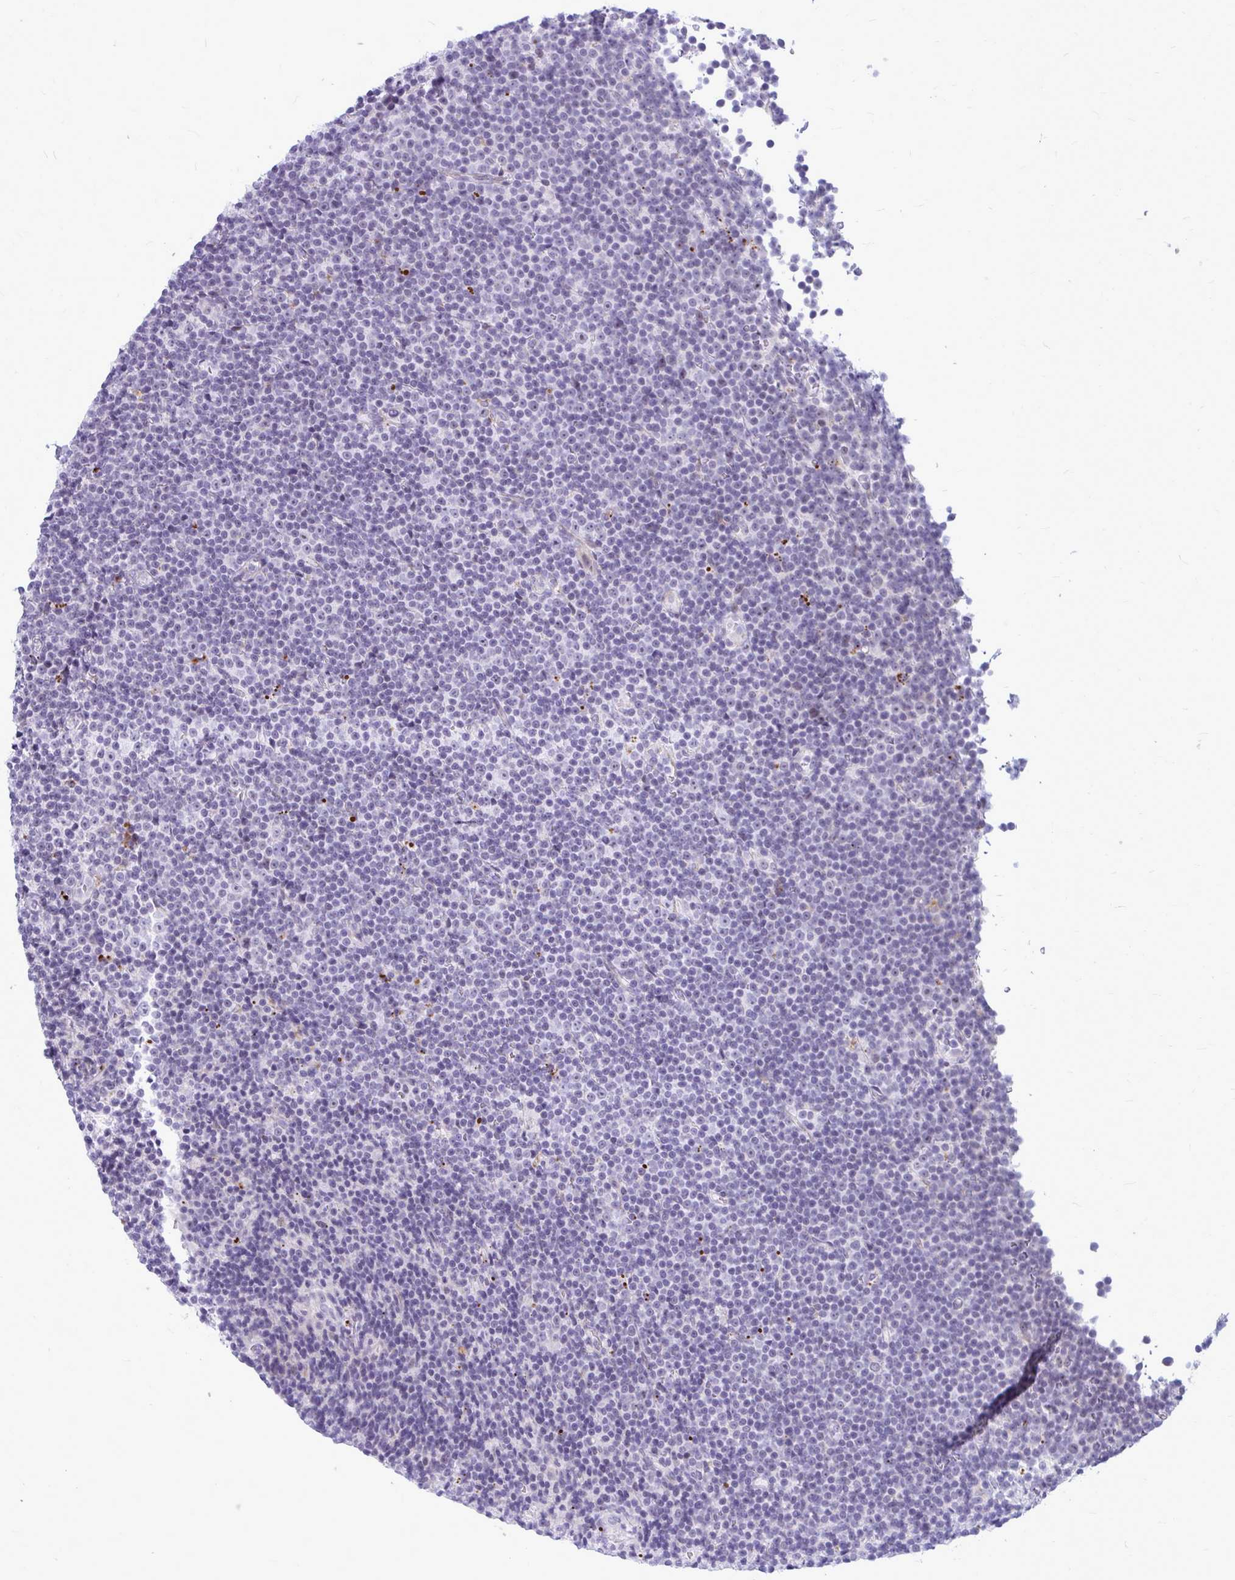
{"staining": {"intensity": "negative", "quantity": "none", "location": "none"}, "tissue": "lymphoma", "cell_type": "Tumor cells", "image_type": "cancer", "snomed": [{"axis": "morphology", "description": "Malignant lymphoma, non-Hodgkin's type, Low grade"}, {"axis": "topography", "description": "Lymph node"}], "caption": "Tumor cells are negative for protein expression in human lymphoma.", "gene": "ZSCAN25", "patient": {"sex": "female", "age": 67}}